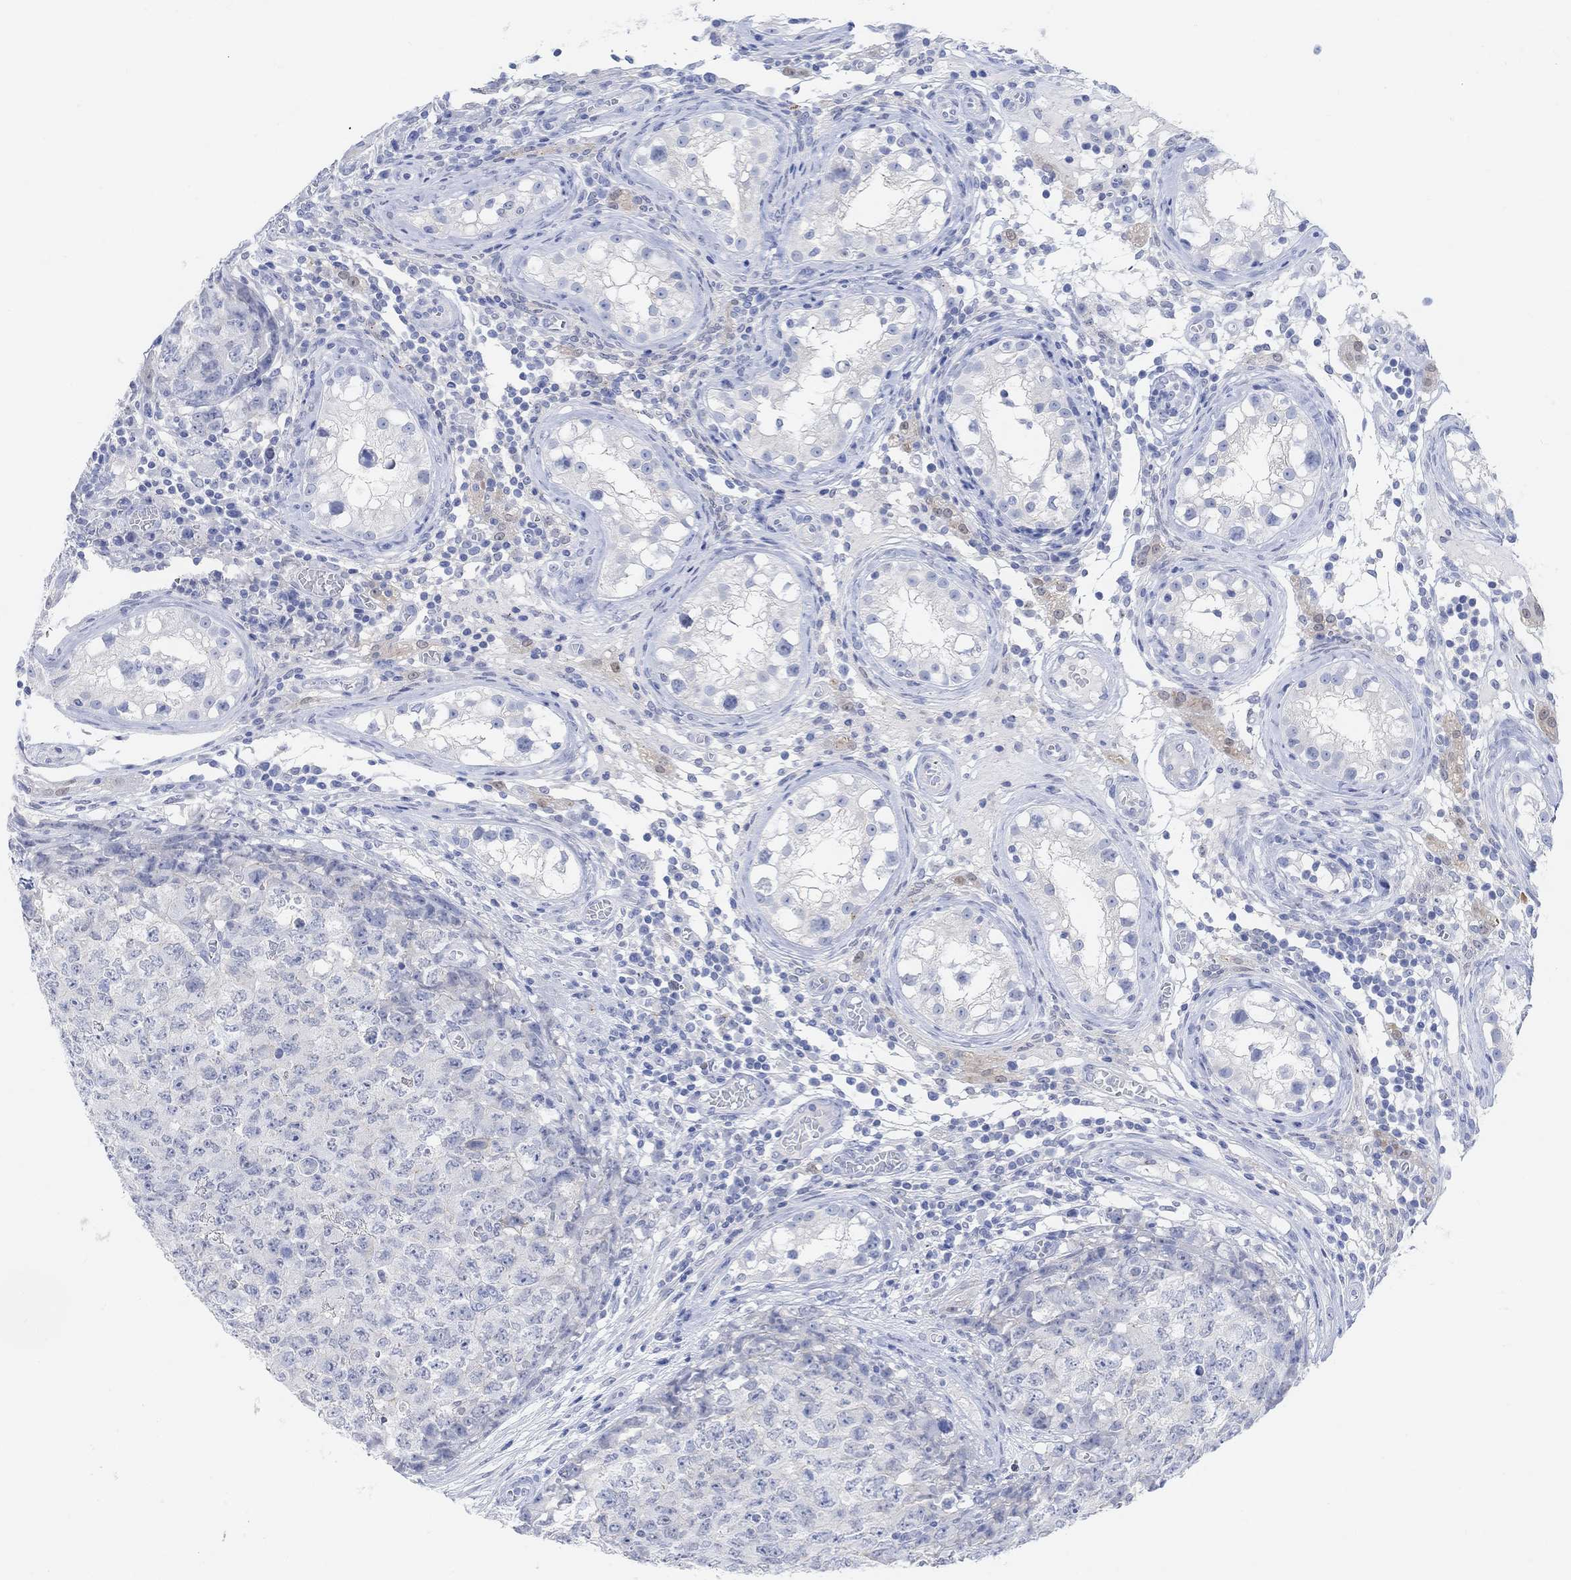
{"staining": {"intensity": "negative", "quantity": "none", "location": "none"}, "tissue": "testis cancer", "cell_type": "Tumor cells", "image_type": "cancer", "snomed": [{"axis": "morphology", "description": "Carcinoma, Embryonal, NOS"}, {"axis": "topography", "description": "Testis"}], "caption": "An image of testis cancer stained for a protein reveals no brown staining in tumor cells.", "gene": "ENO4", "patient": {"sex": "male", "age": 23}}